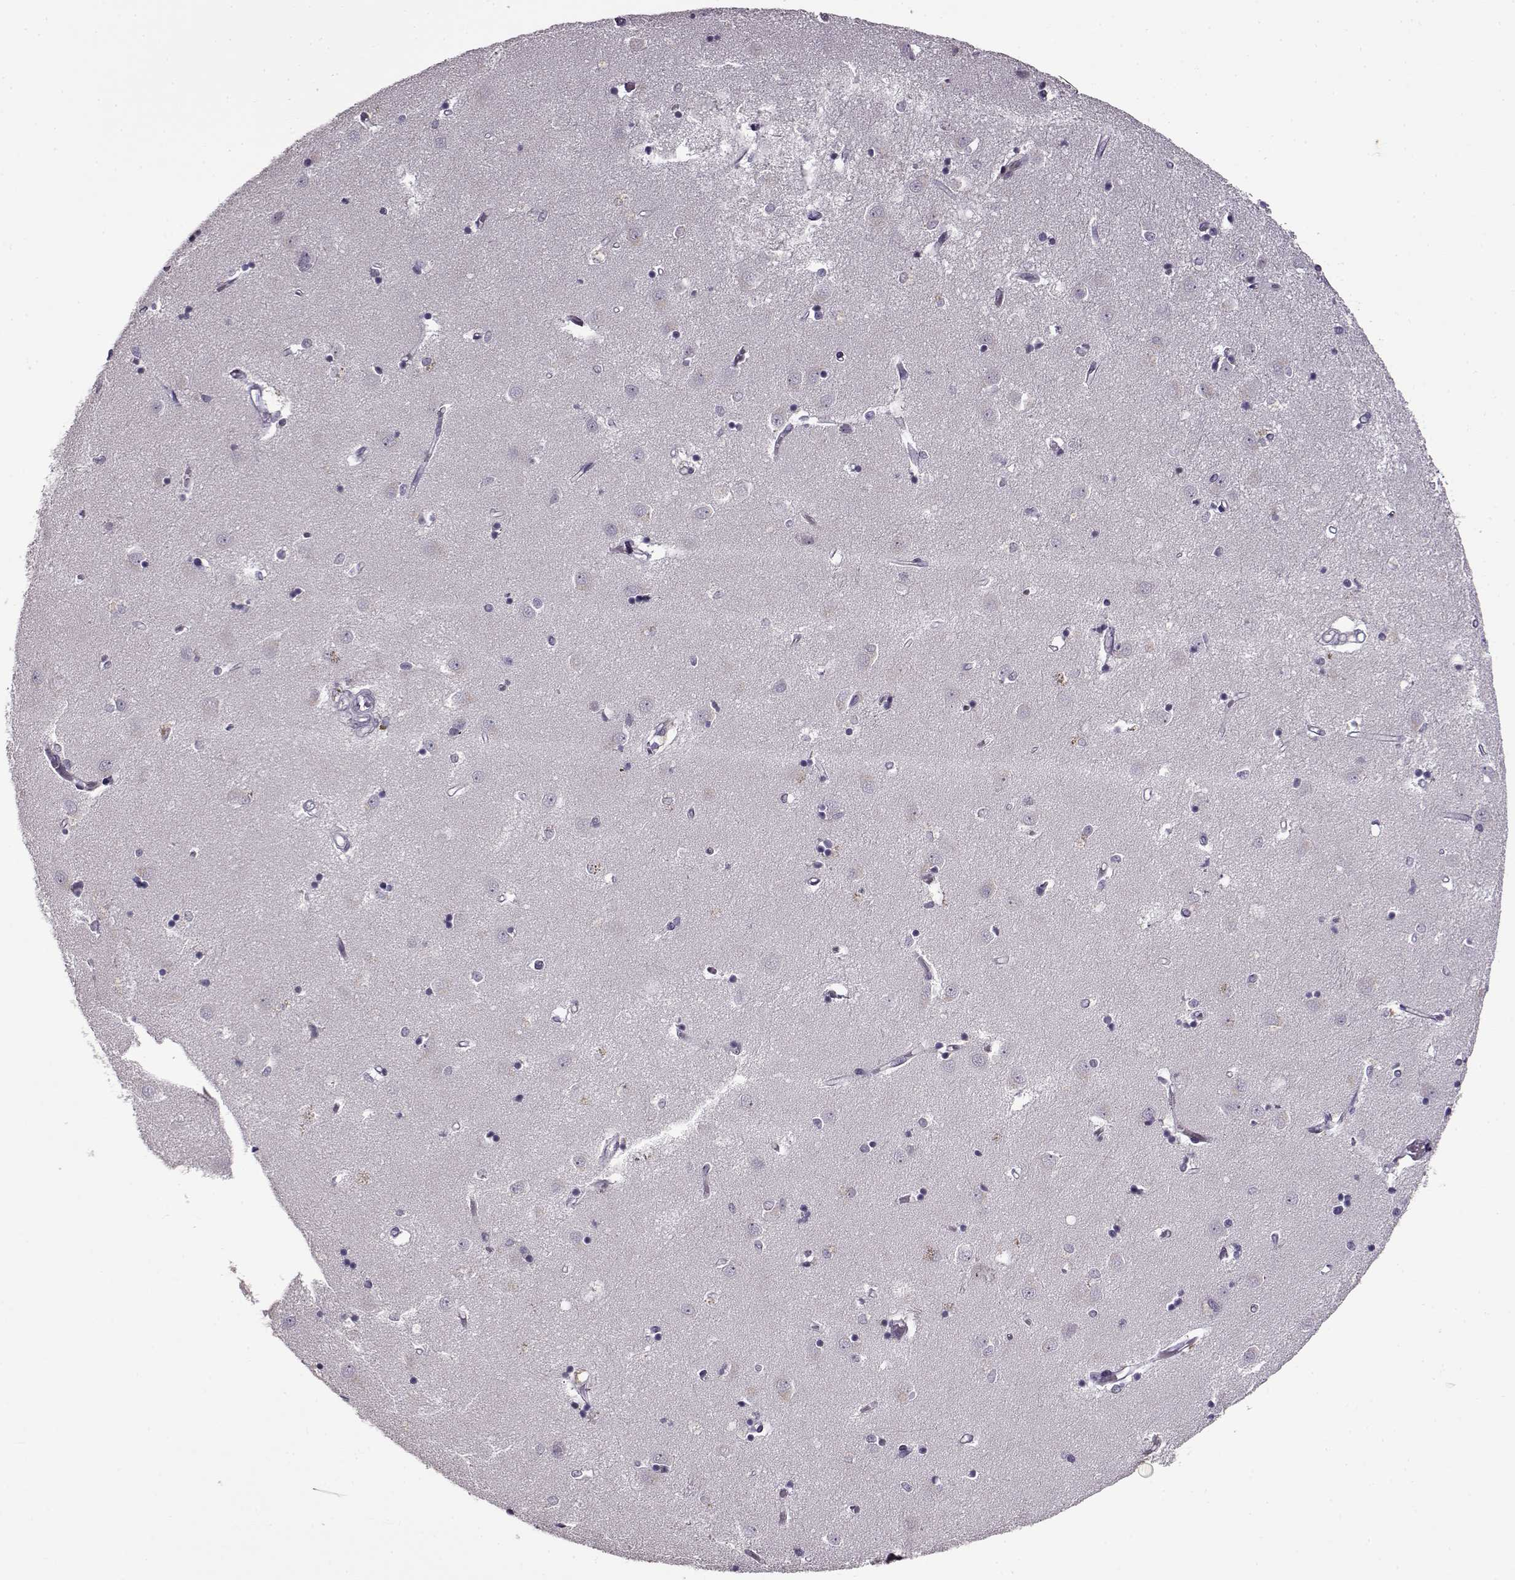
{"staining": {"intensity": "negative", "quantity": "none", "location": "none"}, "tissue": "caudate", "cell_type": "Glial cells", "image_type": "normal", "snomed": [{"axis": "morphology", "description": "Normal tissue, NOS"}, {"axis": "topography", "description": "Lateral ventricle wall"}], "caption": "Immunohistochemistry (IHC) image of benign human caudate stained for a protein (brown), which reveals no staining in glial cells.", "gene": "FSHB", "patient": {"sex": "male", "age": 54}}